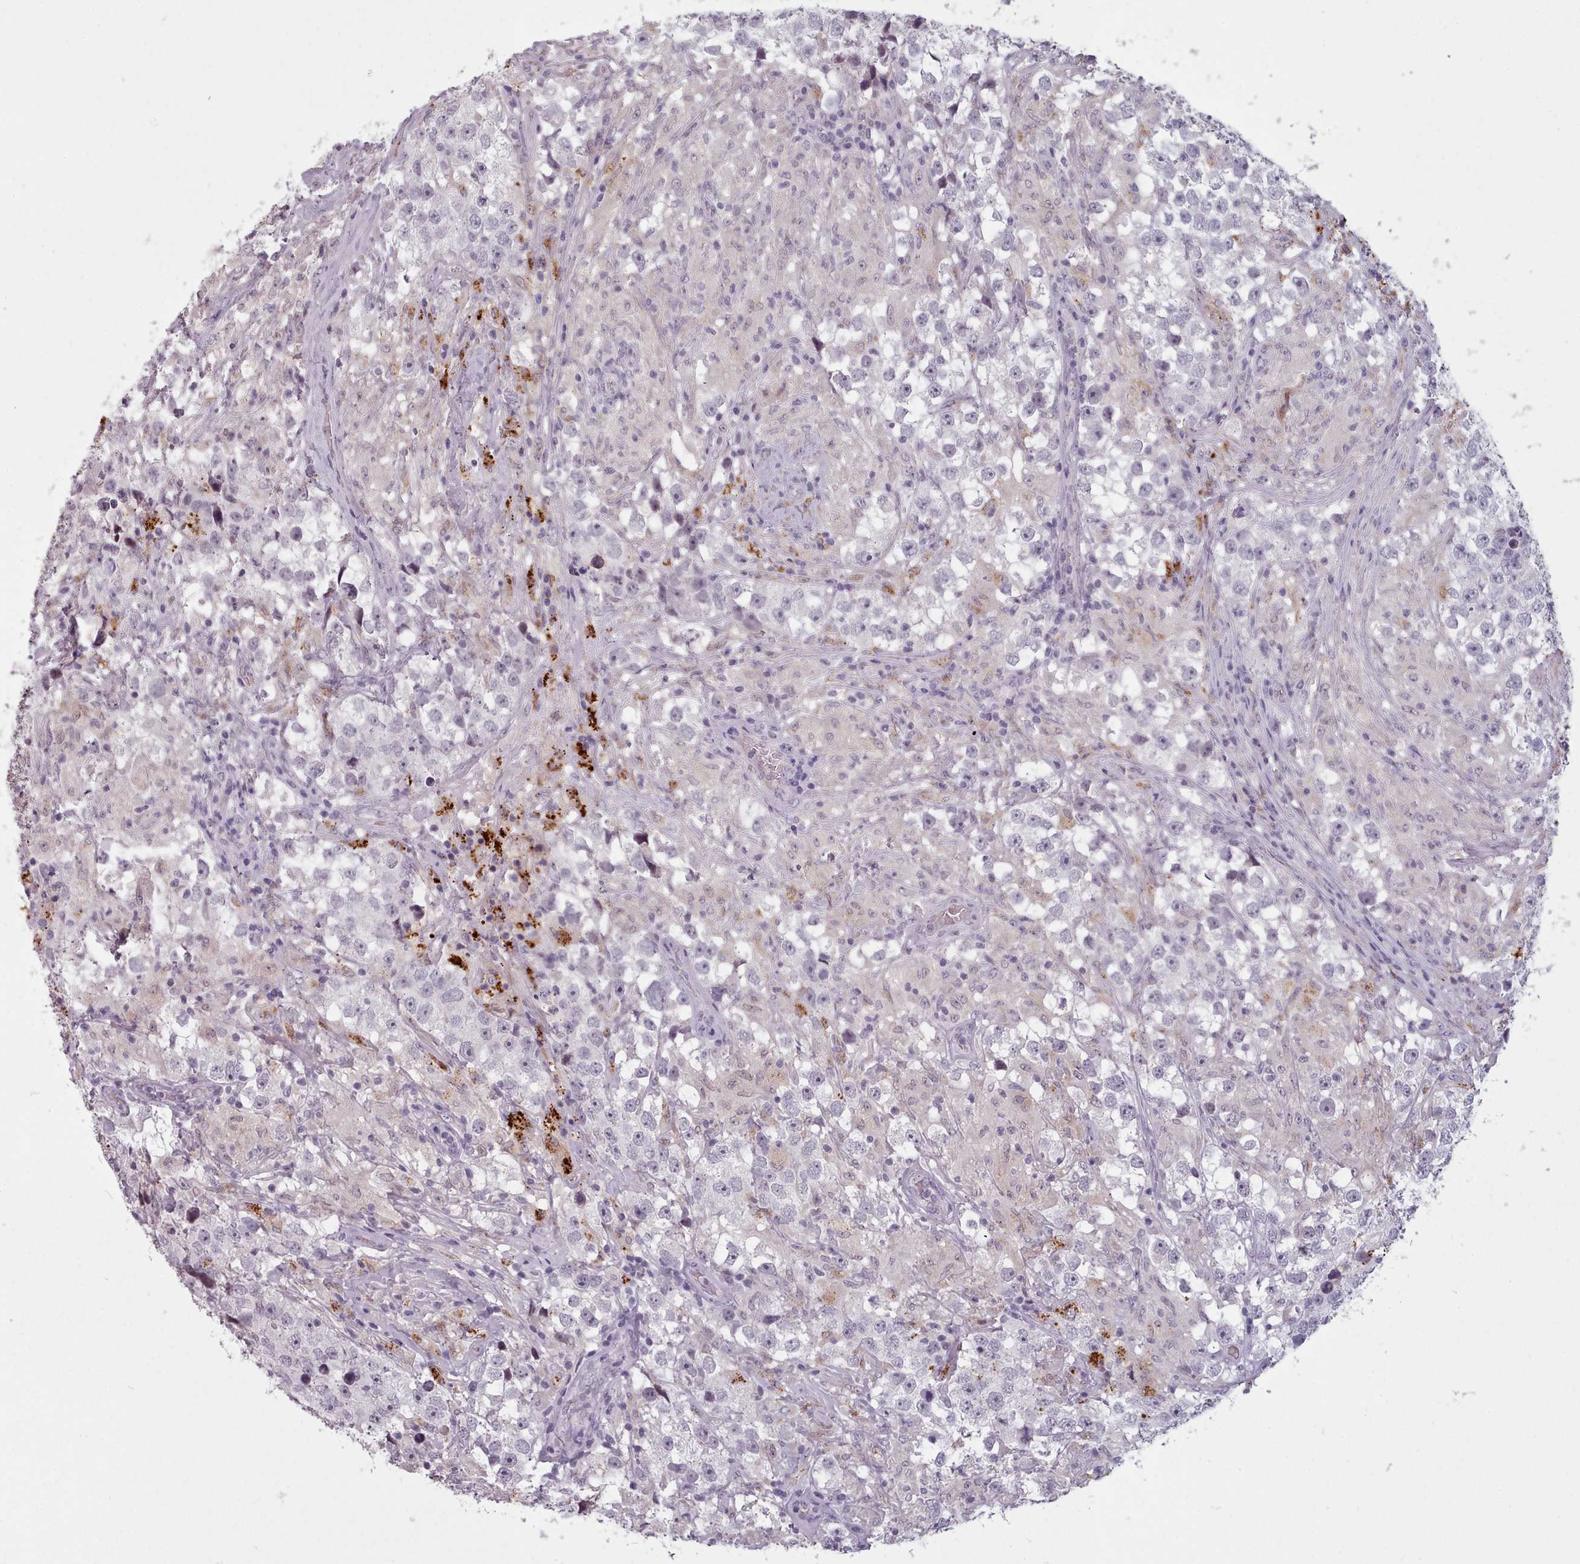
{"staining": {"intensity": "negative", "quantity": "none", "location": "none"}, "tissue": "testis cancer", "cell_type": "Tumor cells", "image_type": "cancer", "snomed": [{"axis": "morphology", "description": "Seminoma, NOS"}, {"axis": "topography", "description": "Testis"}], "caption": "This micrograph is of testis seminoma stained with IHC to label a protein in brown with the nuclei are counter-stained blue. There is no expression in tumor cells. (IHC, brightfield microscopy, high magnification).", "gene": "PBX4", "patient": {"sex": "male", "age": 46}}